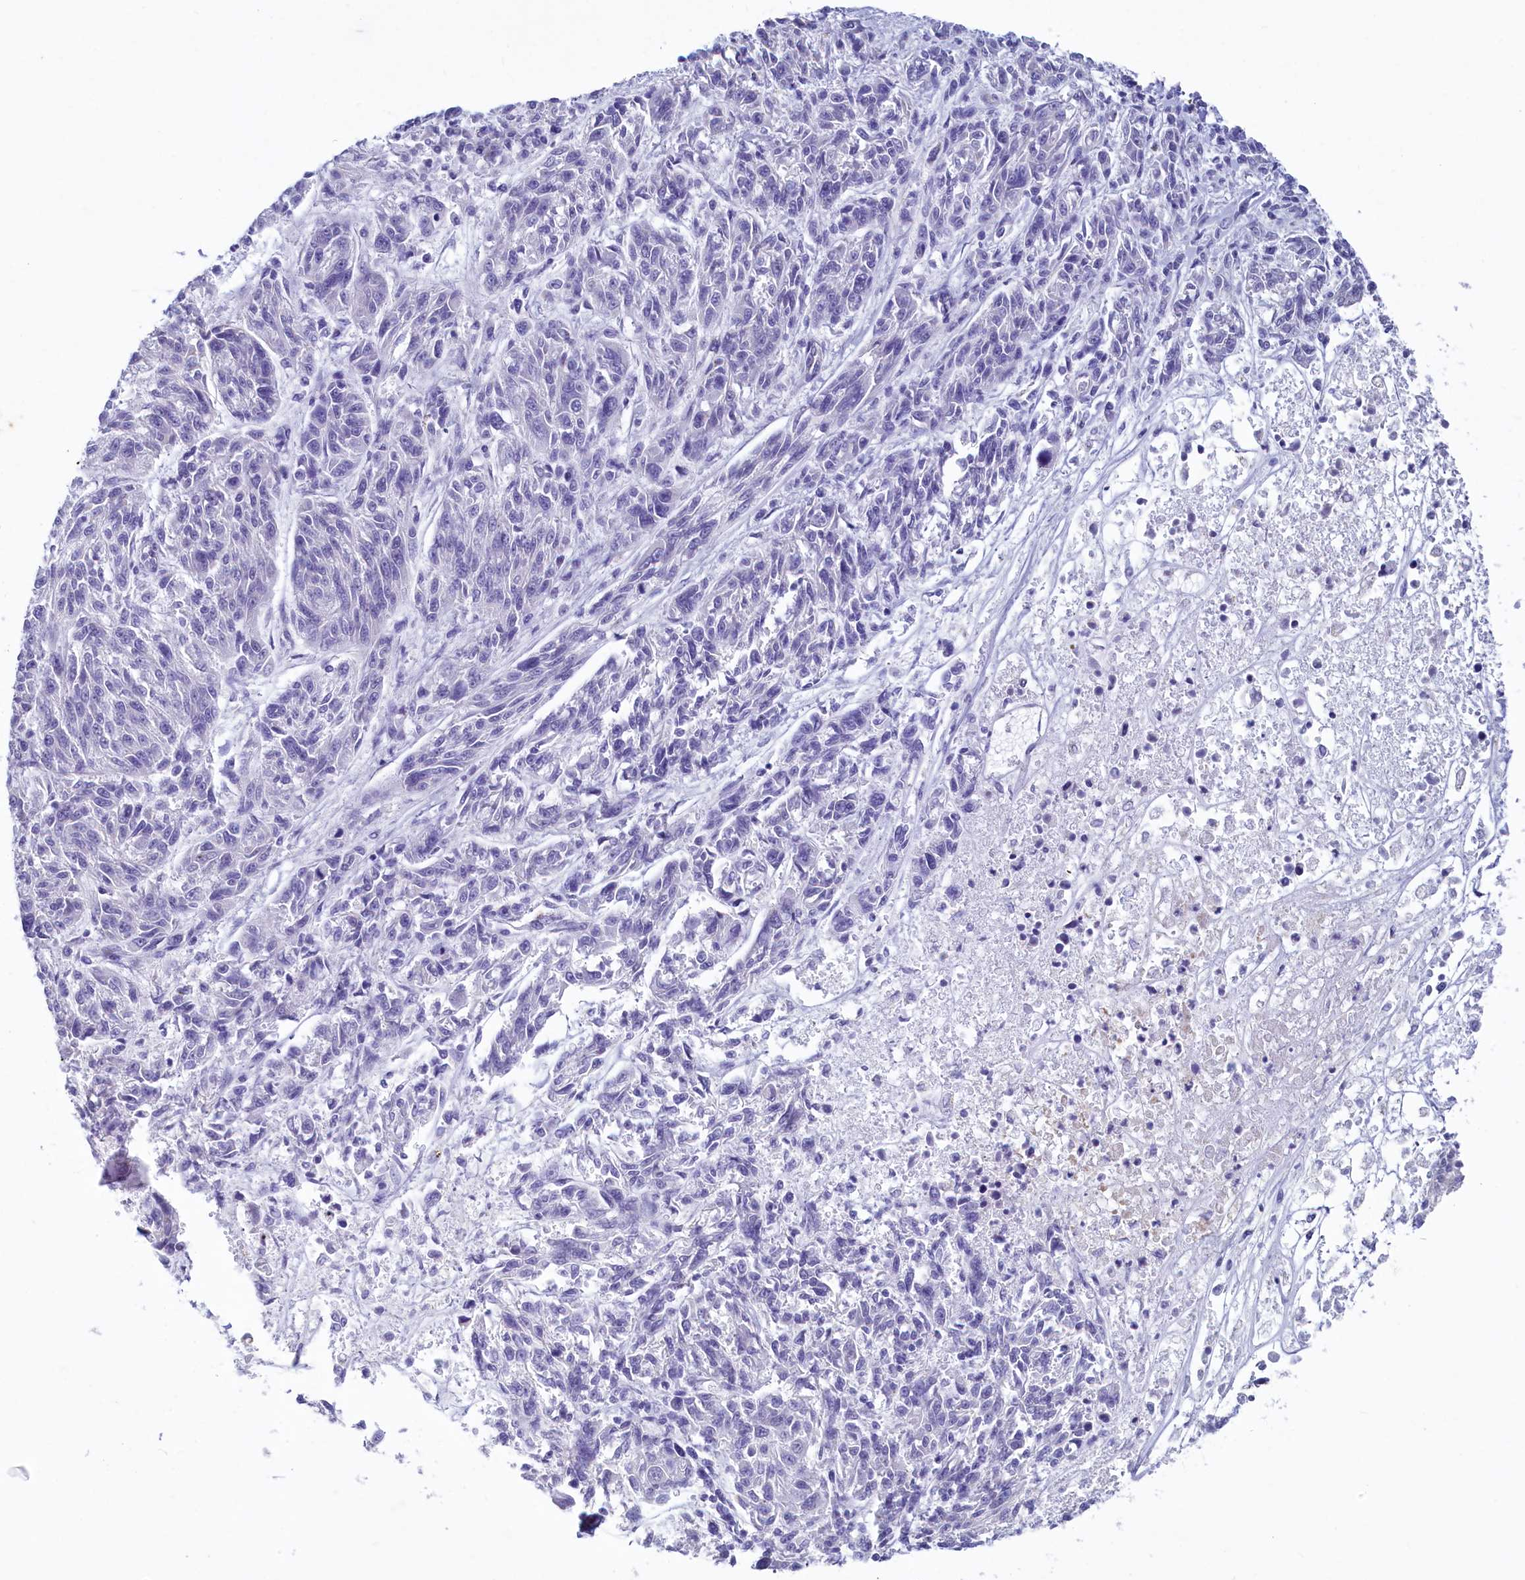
{"staining": {"intensity": "negative", "quantity": "none", "location": "none"}, "tissue": "melanoma", "cell_type": "Tumor cells", "image_type": "cancer", "snomed": [{"axis": "morphology", "description": "Malignant melanoma, NOS"}, {"axis": "topography", "description": "Skin"}], "caption": "Malignant melanoma stained for a protein using immunohistochemistry (IHC) shows no staining tumor cells.", "gene": "INSC", "patient": {"sex": "male", "age": 53}}